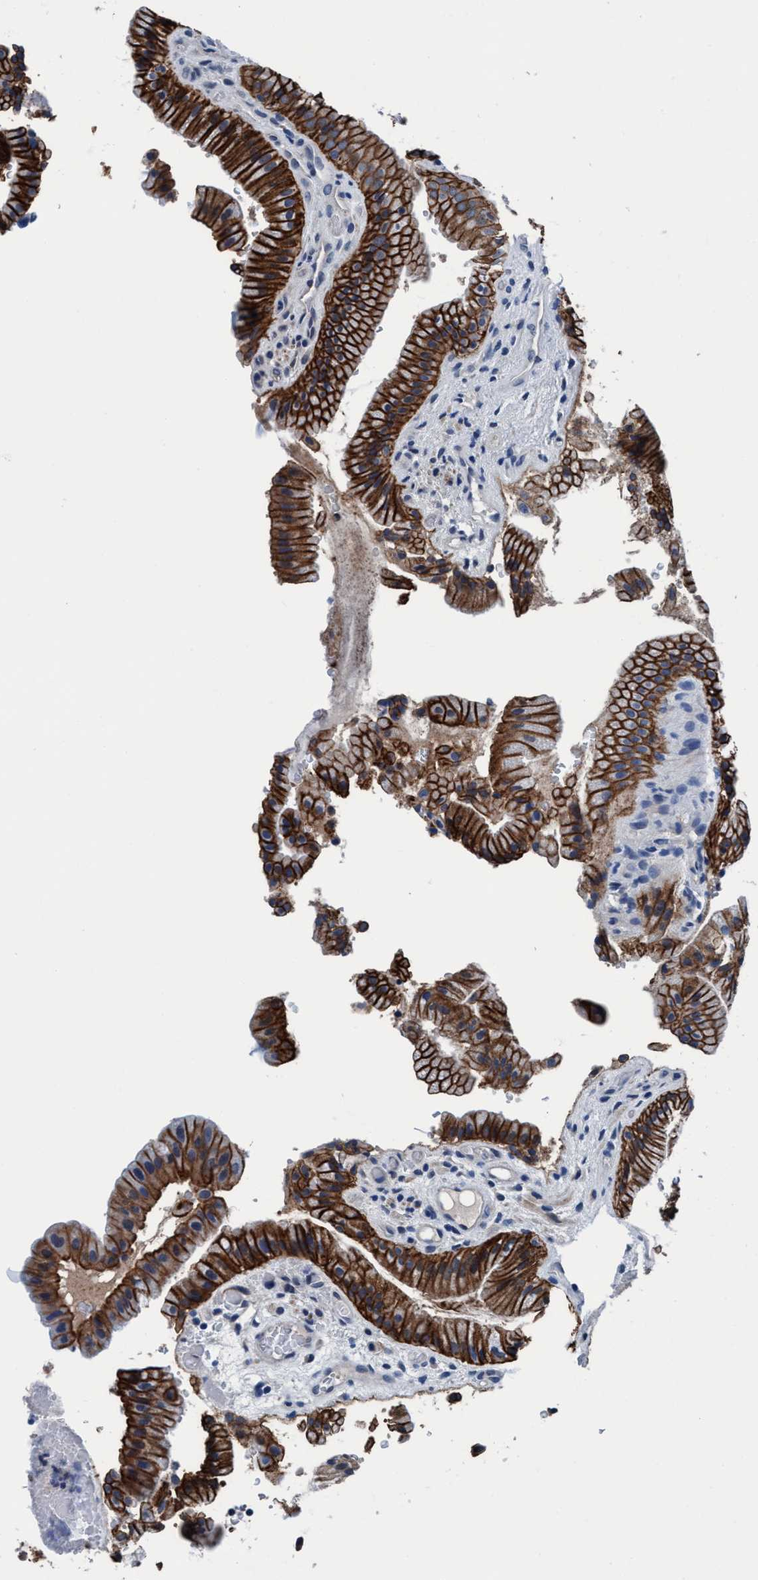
{"staining": {"intensity": "strong", "quantity": ">75%", "location": "cytoplasmic/membranous"}, "tissue": "gallbladder", "cell_type": "Glandular cells", "image_type": "normal", "snomed": [{"axis": "morphology", "description": "Normal tissue, NOS"}, {"axis": "topography", "description": "Gallbladder"}], "caption": "Protein expression analysis of unremarkable gallbladder shows strong cytoplasmic/membranous staining in about >75% of glandular cells. The protein of interest is stained brown, and the nuclei are stained in blue (DAB (3,3'-diaminobenzidine) IHC with brightfield microscopy, high magnification).", "gene": "TMEM94", "patient": {"sex": "male", "age": 49}}